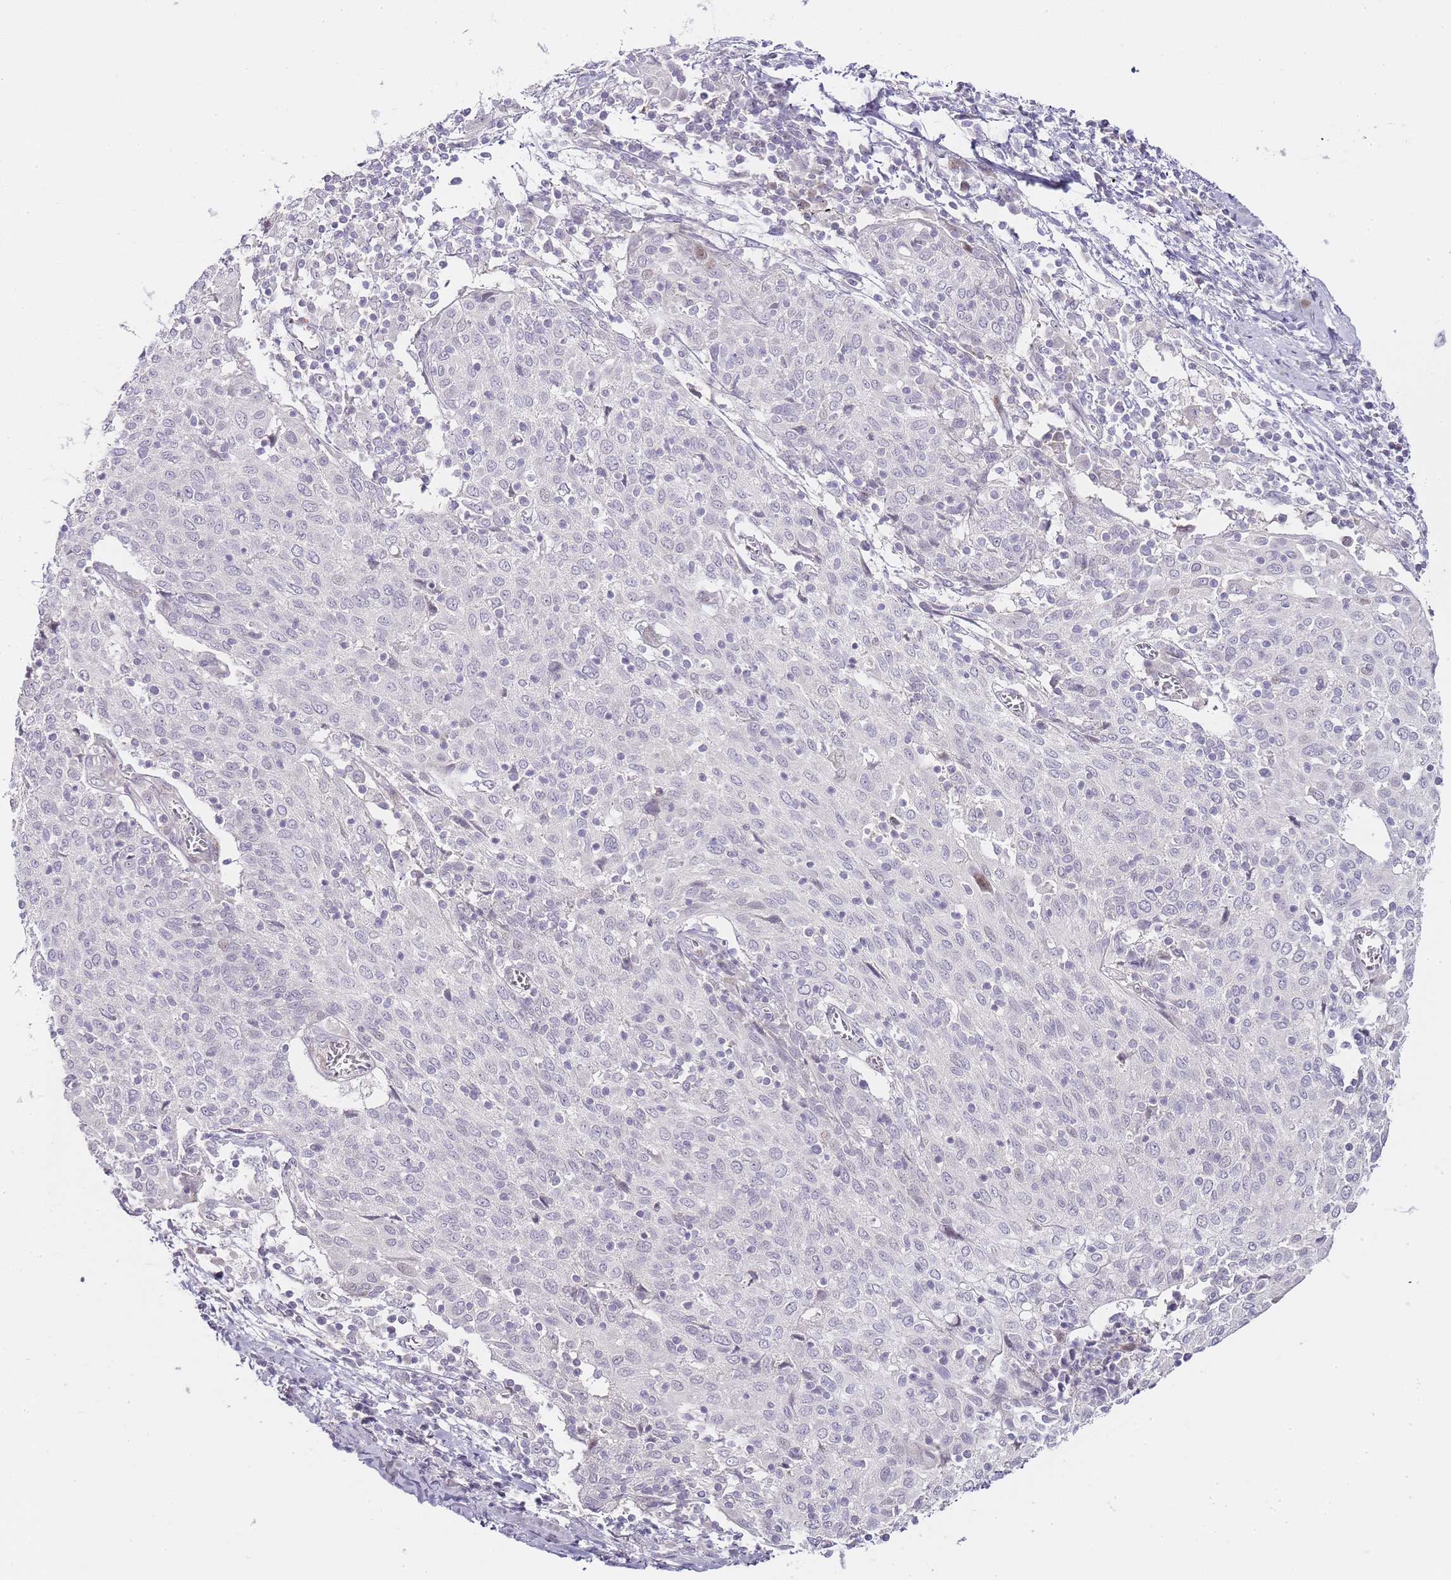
{"staining": {"intensity": "negative", "quantity": "none", "location": "none"}, "tissue": "cervical cancer", "cell_type": "Tumor cells", "image_type": "cancer", "snomed": [{"axis": "morphology", "description": "Squamous cell carcinoma, NOS"}, {"axis": "topography", "description": "Cervix"}], "caption": "IHC photomicrograph of human cervical cancer (squamous cell carcinoma) stained for a protein (brown), which reveals no expression in tumor cells.", "gene": "OGG1", "patient": {"sex": "female", "age": 52}}